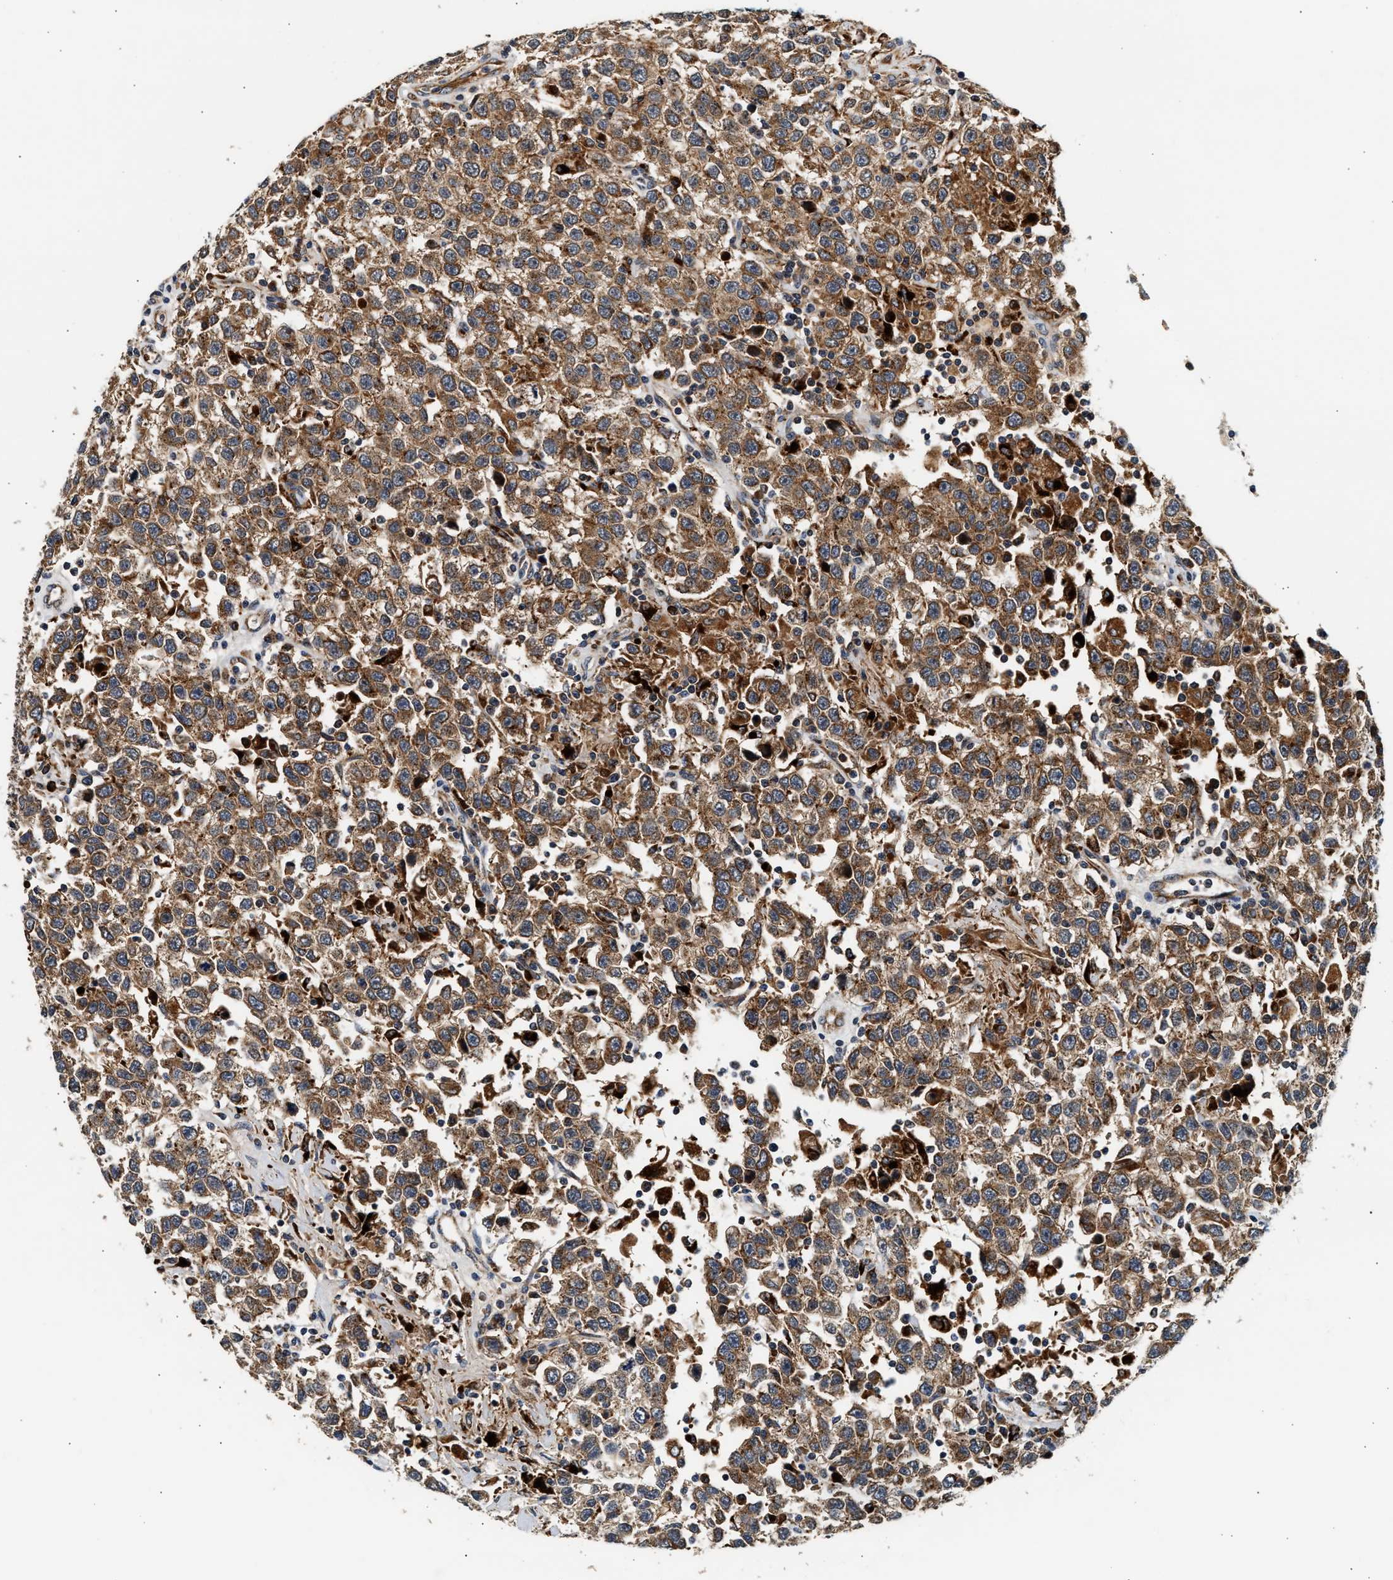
{"staining": {"intensity": "moderate", "quantity": ">75%", "location": "cytoplasmic/membranous"}, "tissue": "testis cancer", "cell_type": "Tumor cells", "image_type": "cancer", "snomed": [{"axis": "morphology", "description": "Seminoma, NOS"}, {"axis": "topography", "description": "Testis"}], "caption": "Moderate cytoplasmic/membranous positivity is appreciated in about >75% of tumor cells in testis cancer.", "gene": "PLD3", "patient": {"sex": "male", "age": 41}}